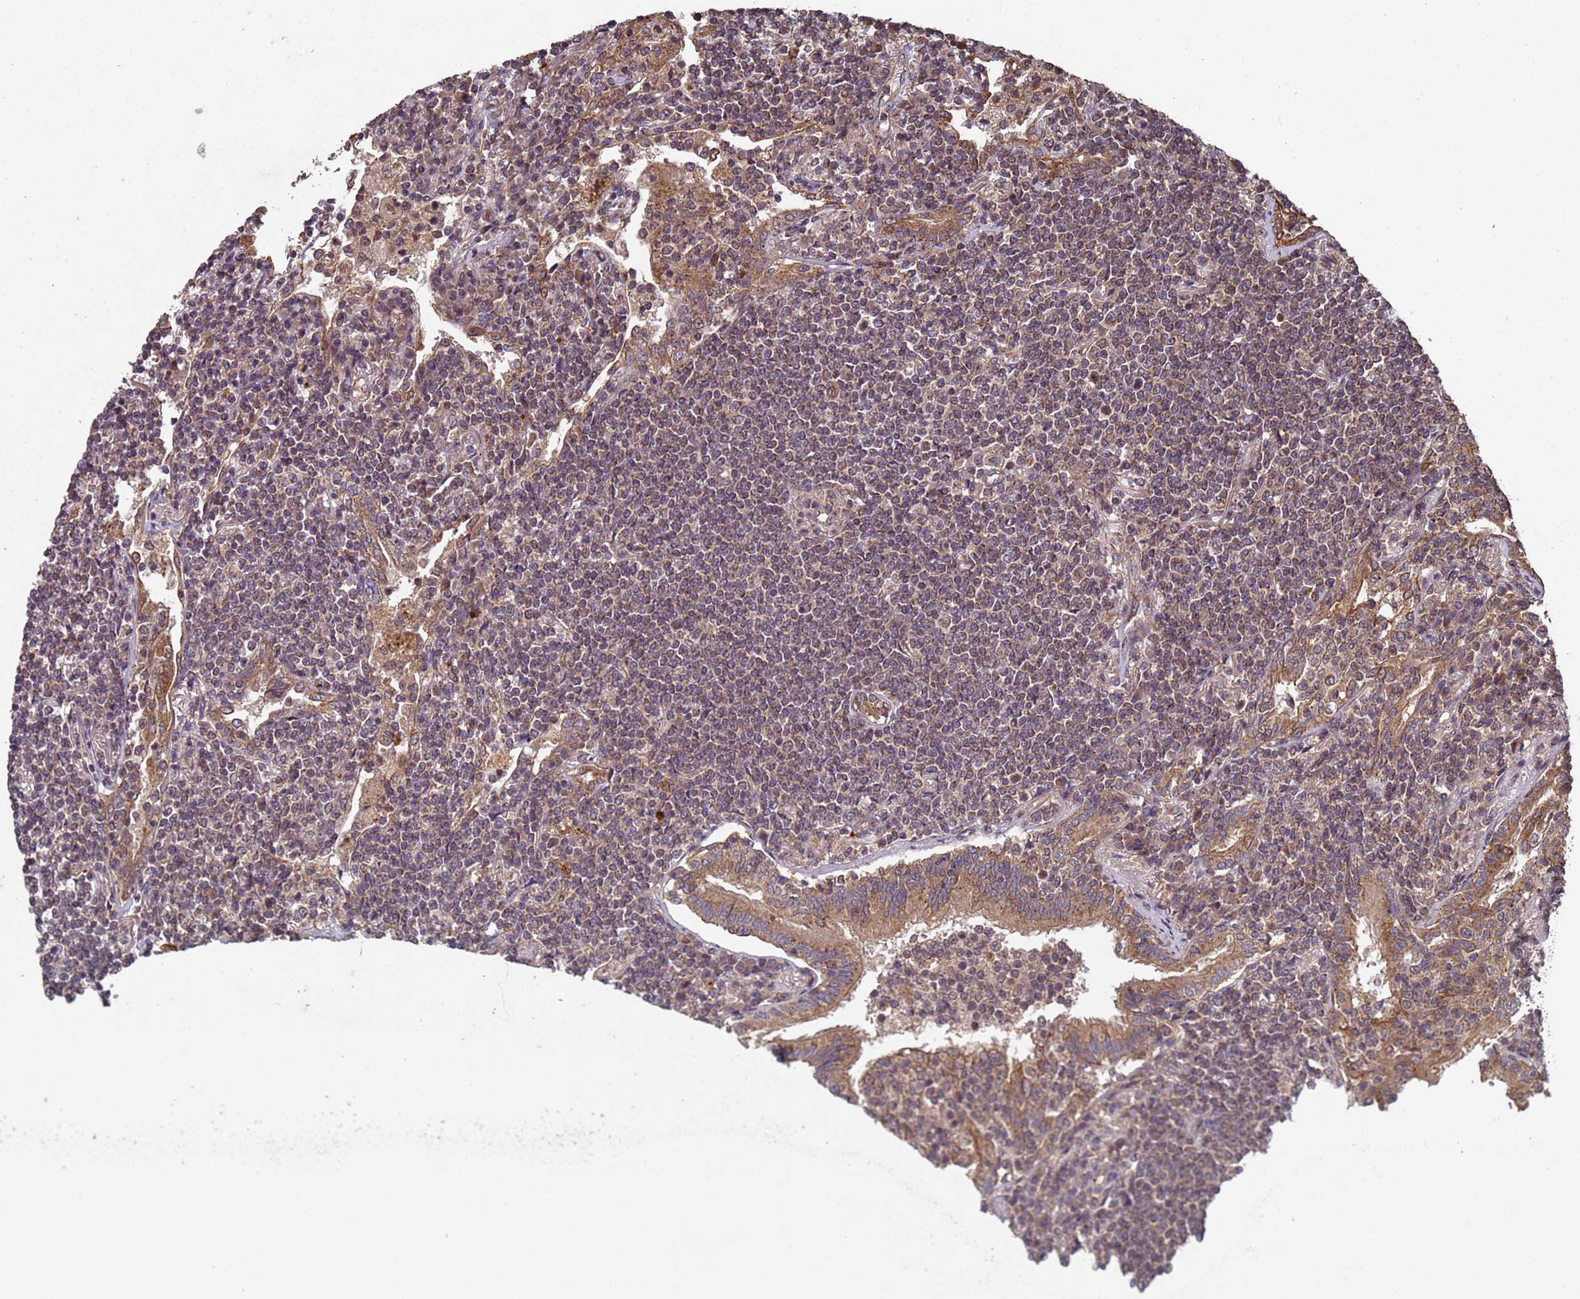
{"staining": {"intensity": "weak", "quantity": ">75%", "location": "cytoplasmic/membranous"}, "tissue": "lymphoma", "cell_type": "Tumor cells", "image_type": "cancer", "snomed": [{"axis": "morphology", "description": "Malignant lymphoma, non-Hodgkin's type, Low grade"}, {"axis": "topography", "description": "Lung"}], "caption": "Approximately >75% of tumor cells in human malignant lymphoma, non-Hodgkin's type (low-grade) demonstrate weak cytoplasmic/membranous protein staining as visualized by brown immunohistochemical staining.", "gene": "FASTKD1", "patient": {"sex": "female", "age": 71}}